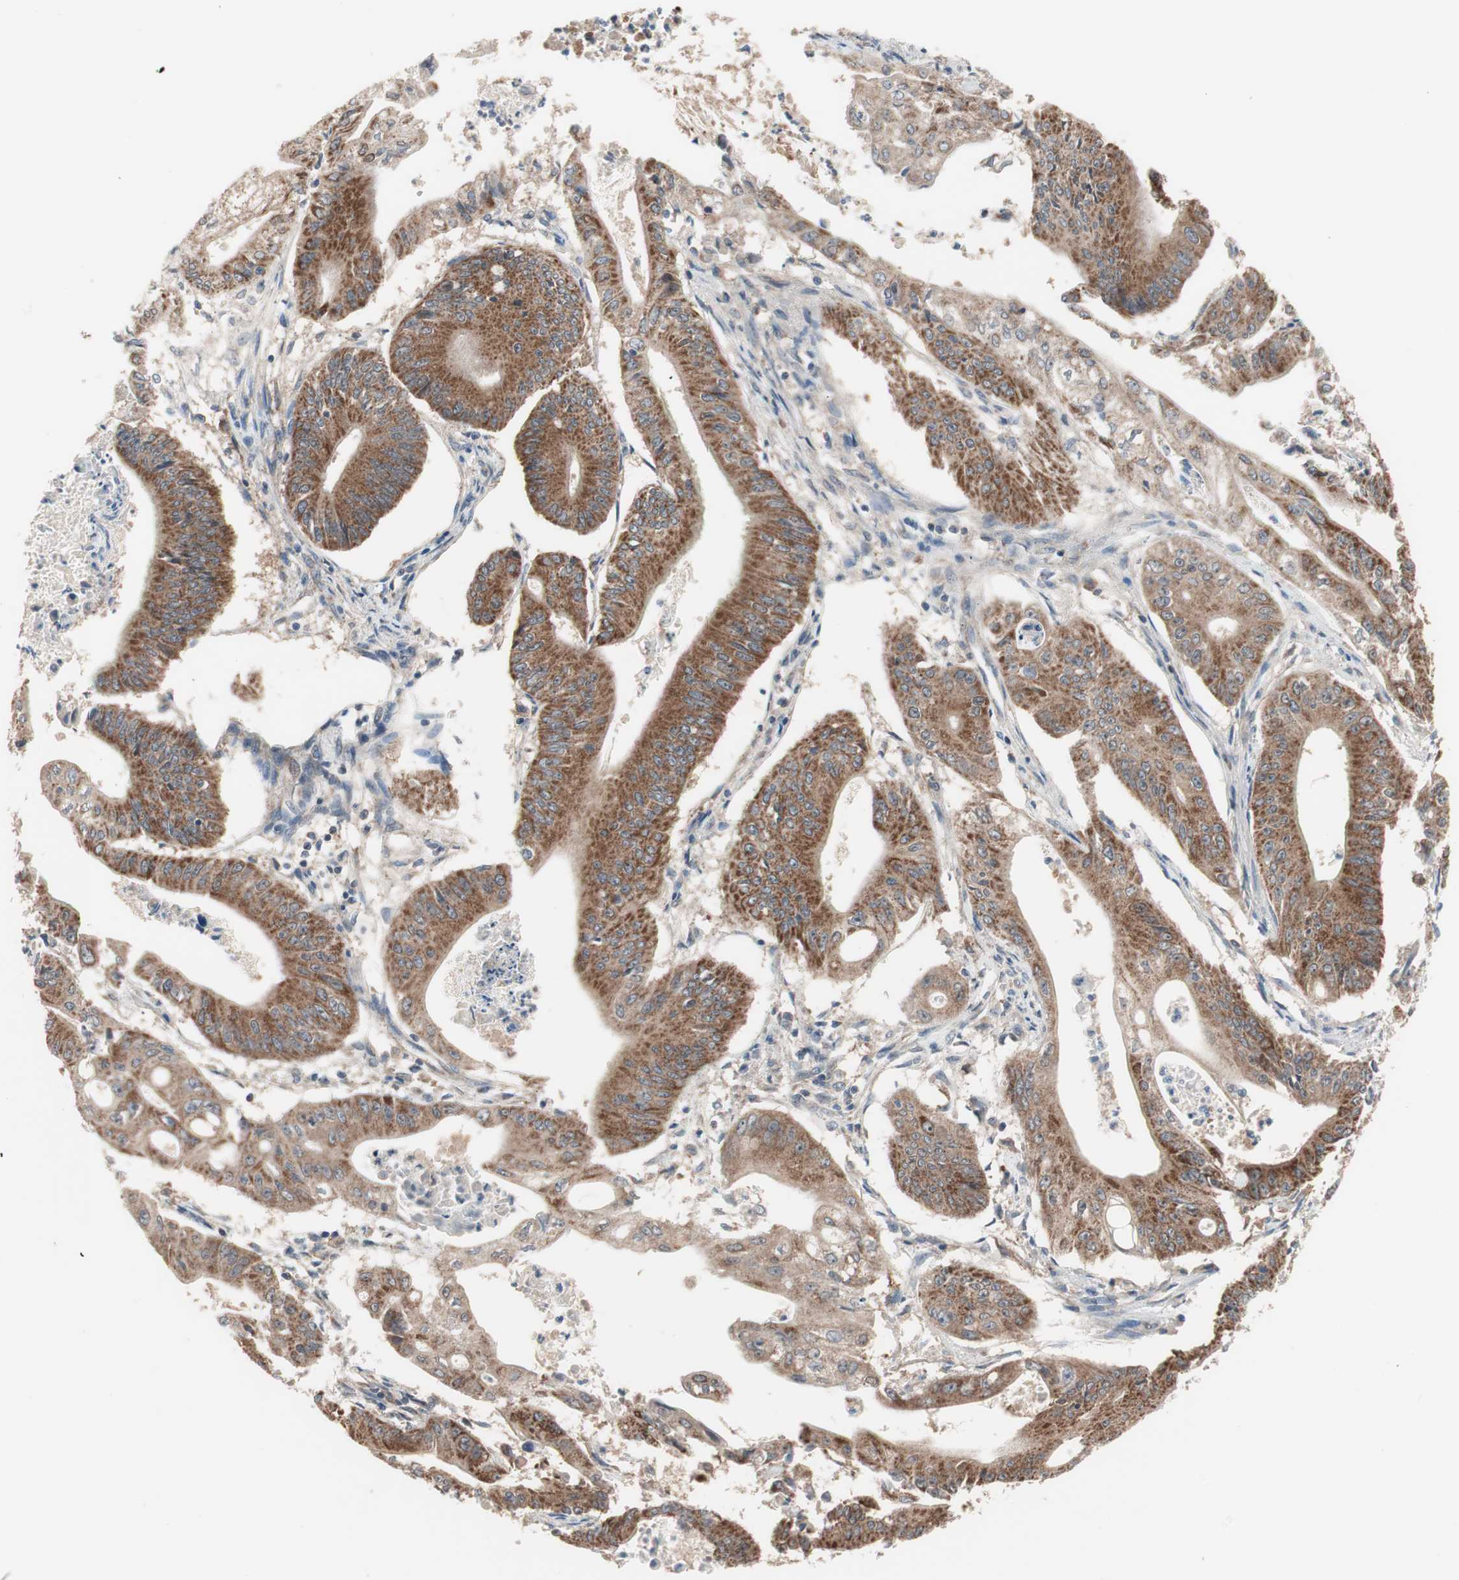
{"staining": {"intensity": "strong", "quantity": ">75%", "location": "cytoplasmic/membranous"}, "tissue": "pancreatic cancer", "cell_type": "Tumor cells", "image_type": "cancer", "snomed": [{"axis": "morphology", "description": "Normal tissue, NOS"}, {"axis": "topography", "description": "Lymph node"}], "caption": "Pancreatic cancer stained for a protein (brown) demonstrates strong cytoplasmic/membranous positive positivity in about >75% of tumor cells.", "gene": "HMBS", "patient": {"sex": "male", "age": 62}}